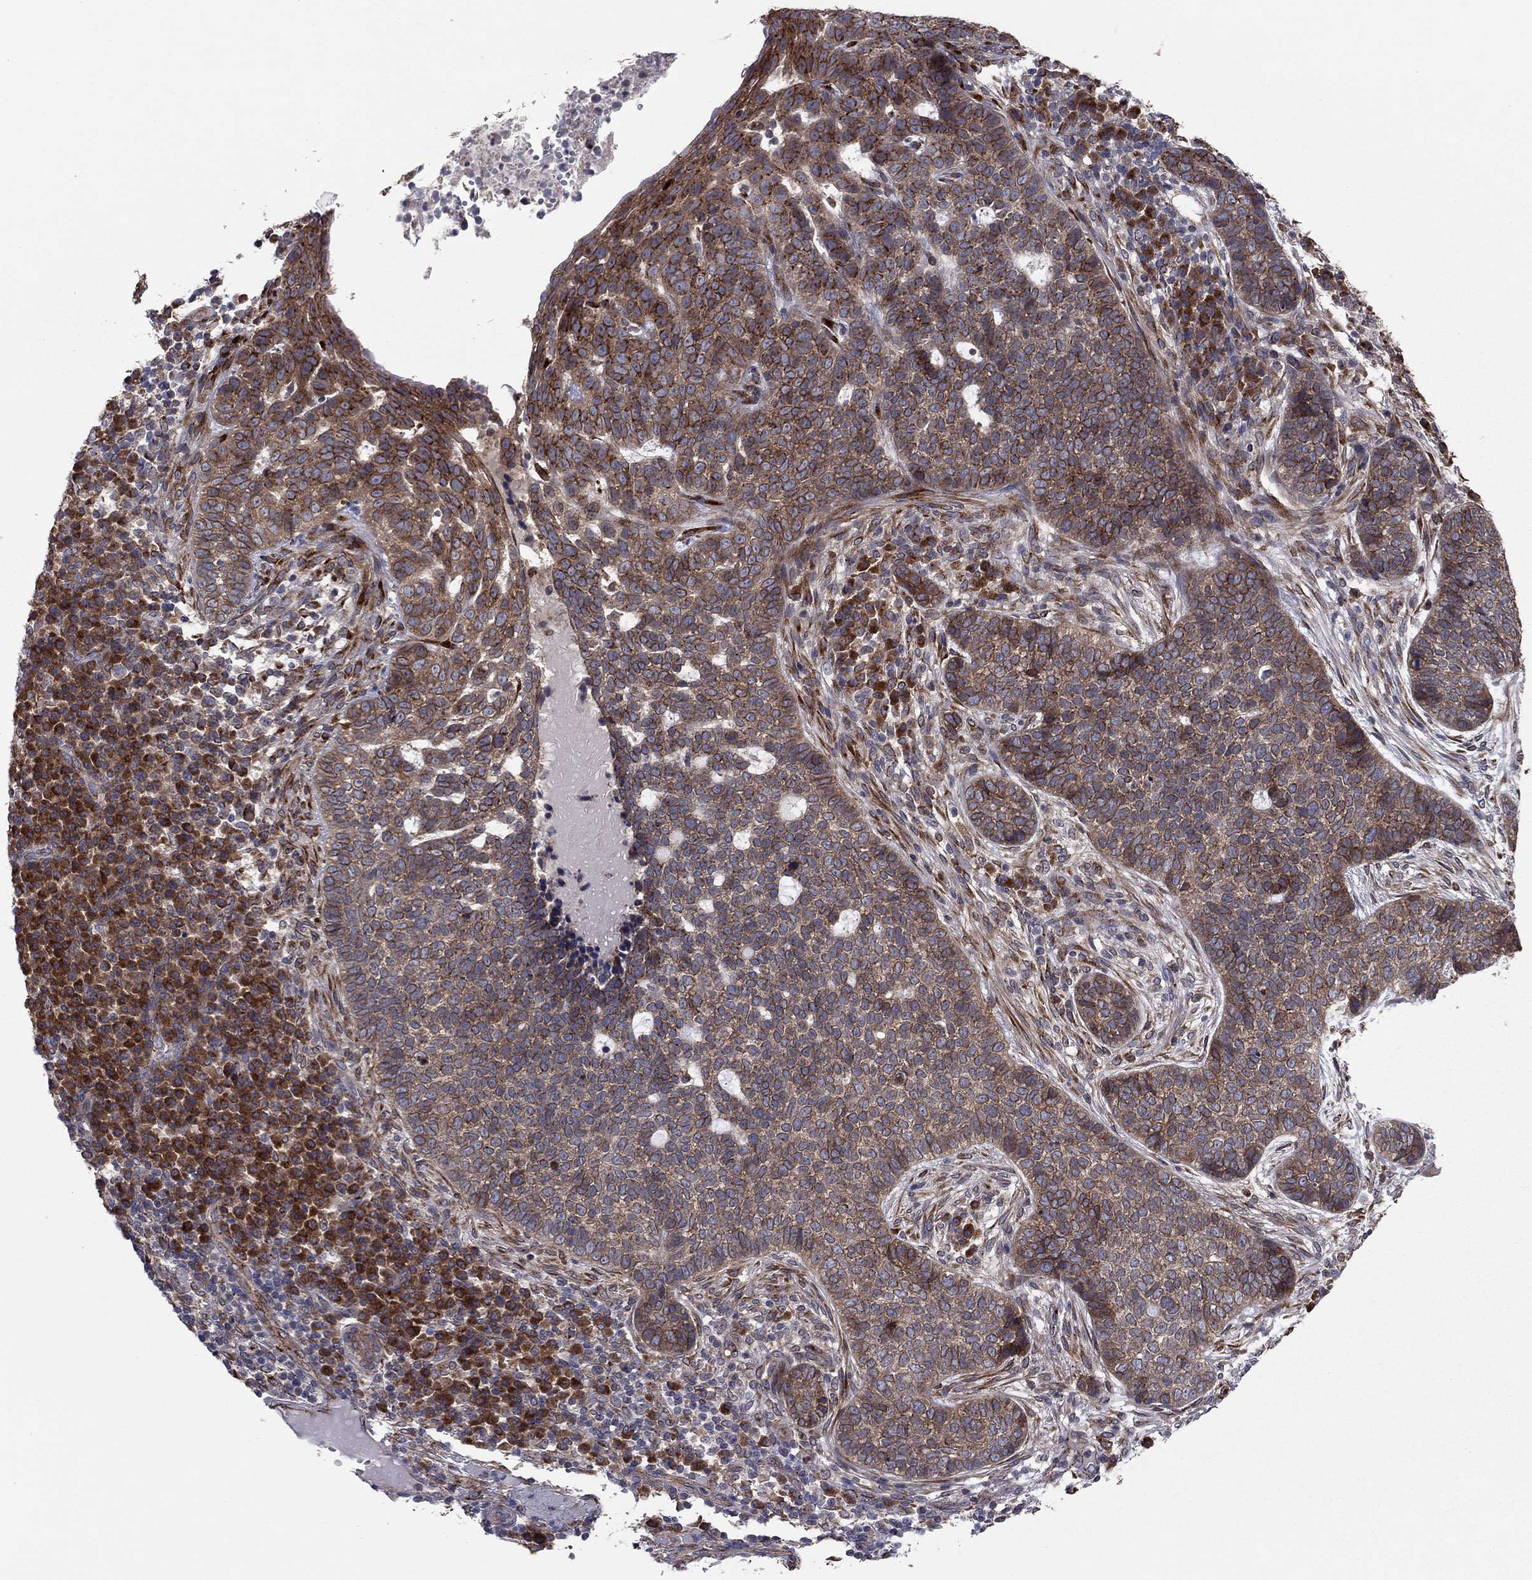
{"staining": {"intensity": "strong", "quantity": "25%-75%", "location": "cytoplasmic/membranous"}, "tissue": "skin cancer", "cell_type": "Tumor cells", "image_type": "cancer", "snomed": [{"axis": "morphology", "description": "Basal cell carcinoma"}, {"axis": "topography", "description": "Skin"}], "caption": "A brown stain shows strong cytoplasmic/membranous expression of a protein in skin cancer tumor cells.", "gene": "YIF1A", "patient": {"sex": "female", "age": 69}}